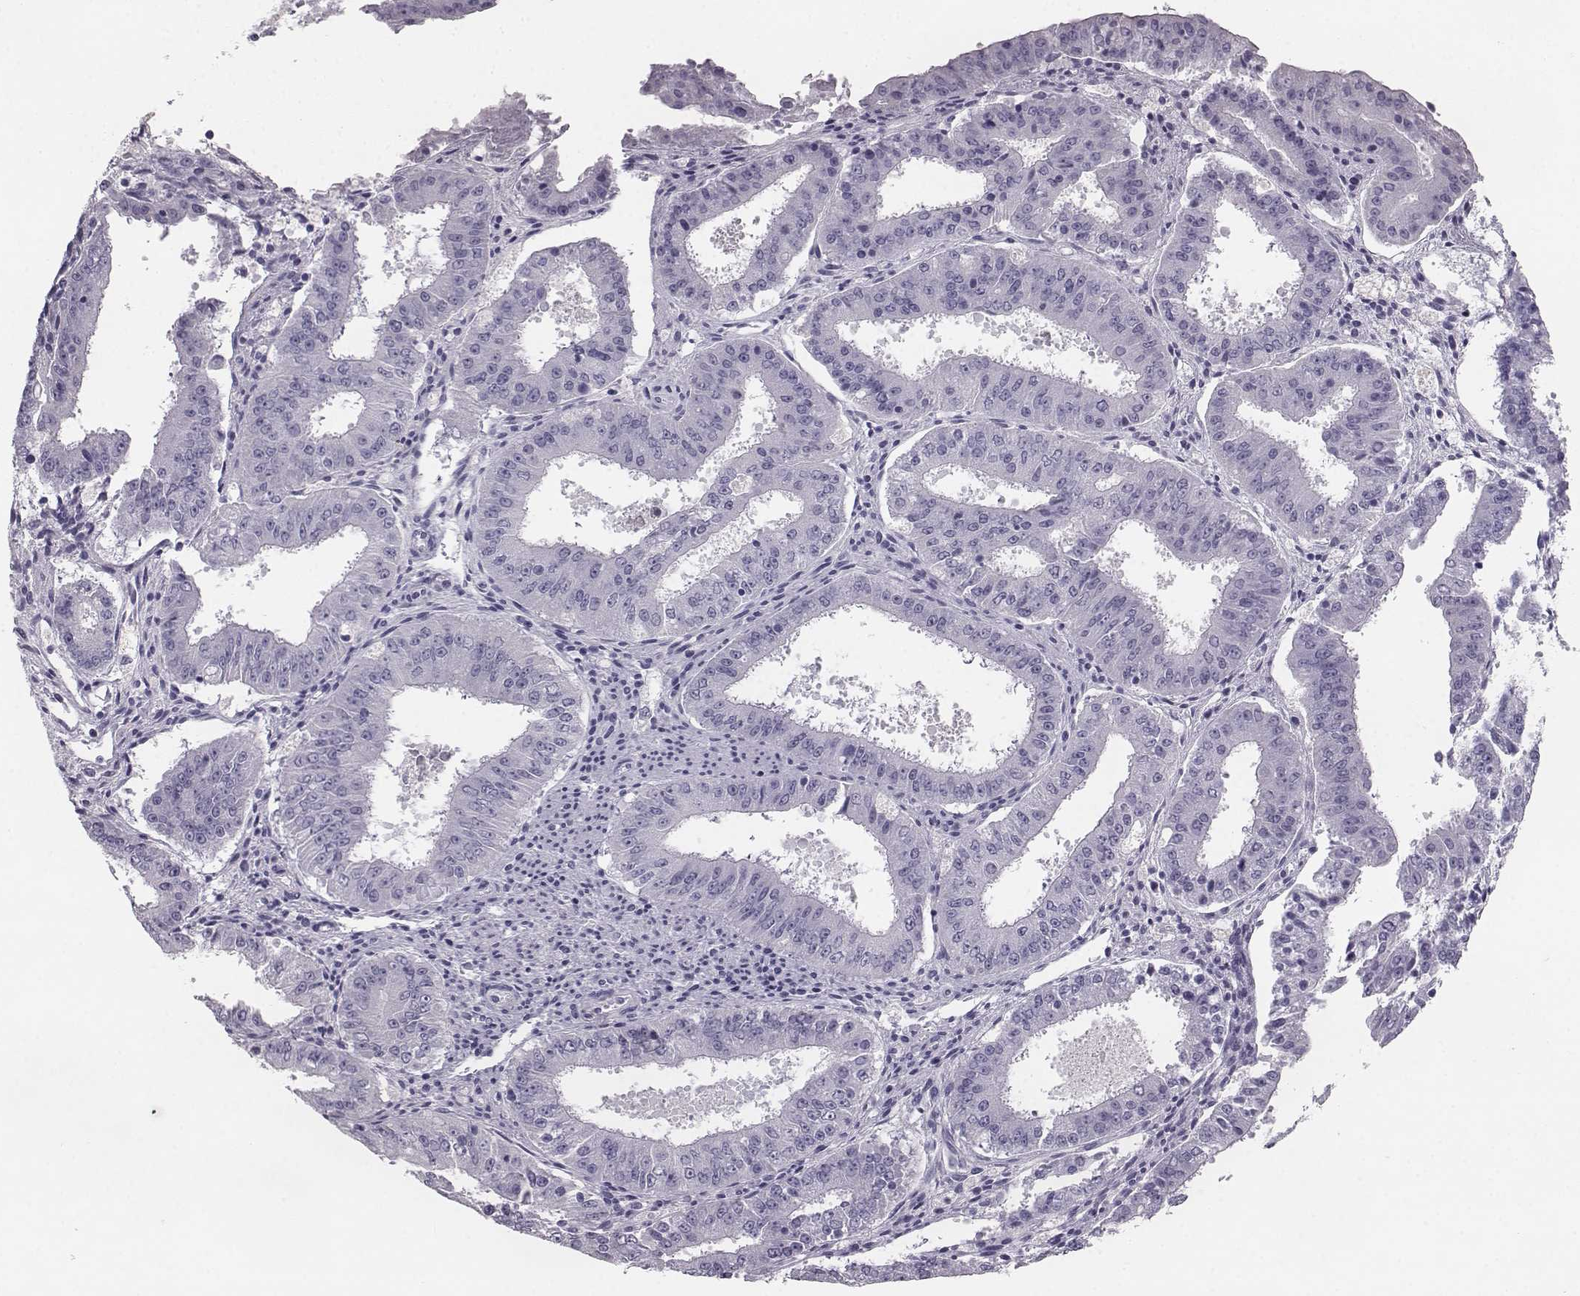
{"staining": {"intensity": "negative", "quantity": "none", "location": "none"}, "tissue": "ovarian cancer", "cell_type": "Tumor cells", "image_type": "cancer", "snomed": [{"axis": "morphology", "description": "Carcinoma, endometroid"}, {"axis": "topography", "description": "Ovary"}], "caption": "A high-resolution image shows immunohistochemistry (IHC) staining of ovarian cancer (endometroid carcinoma), which displays no significant staining in tumor cells. (DAB IHC with hematoxylin counter stain).", "gene": "NPTXR", "patient": {"sex": "female", "age": 42}}